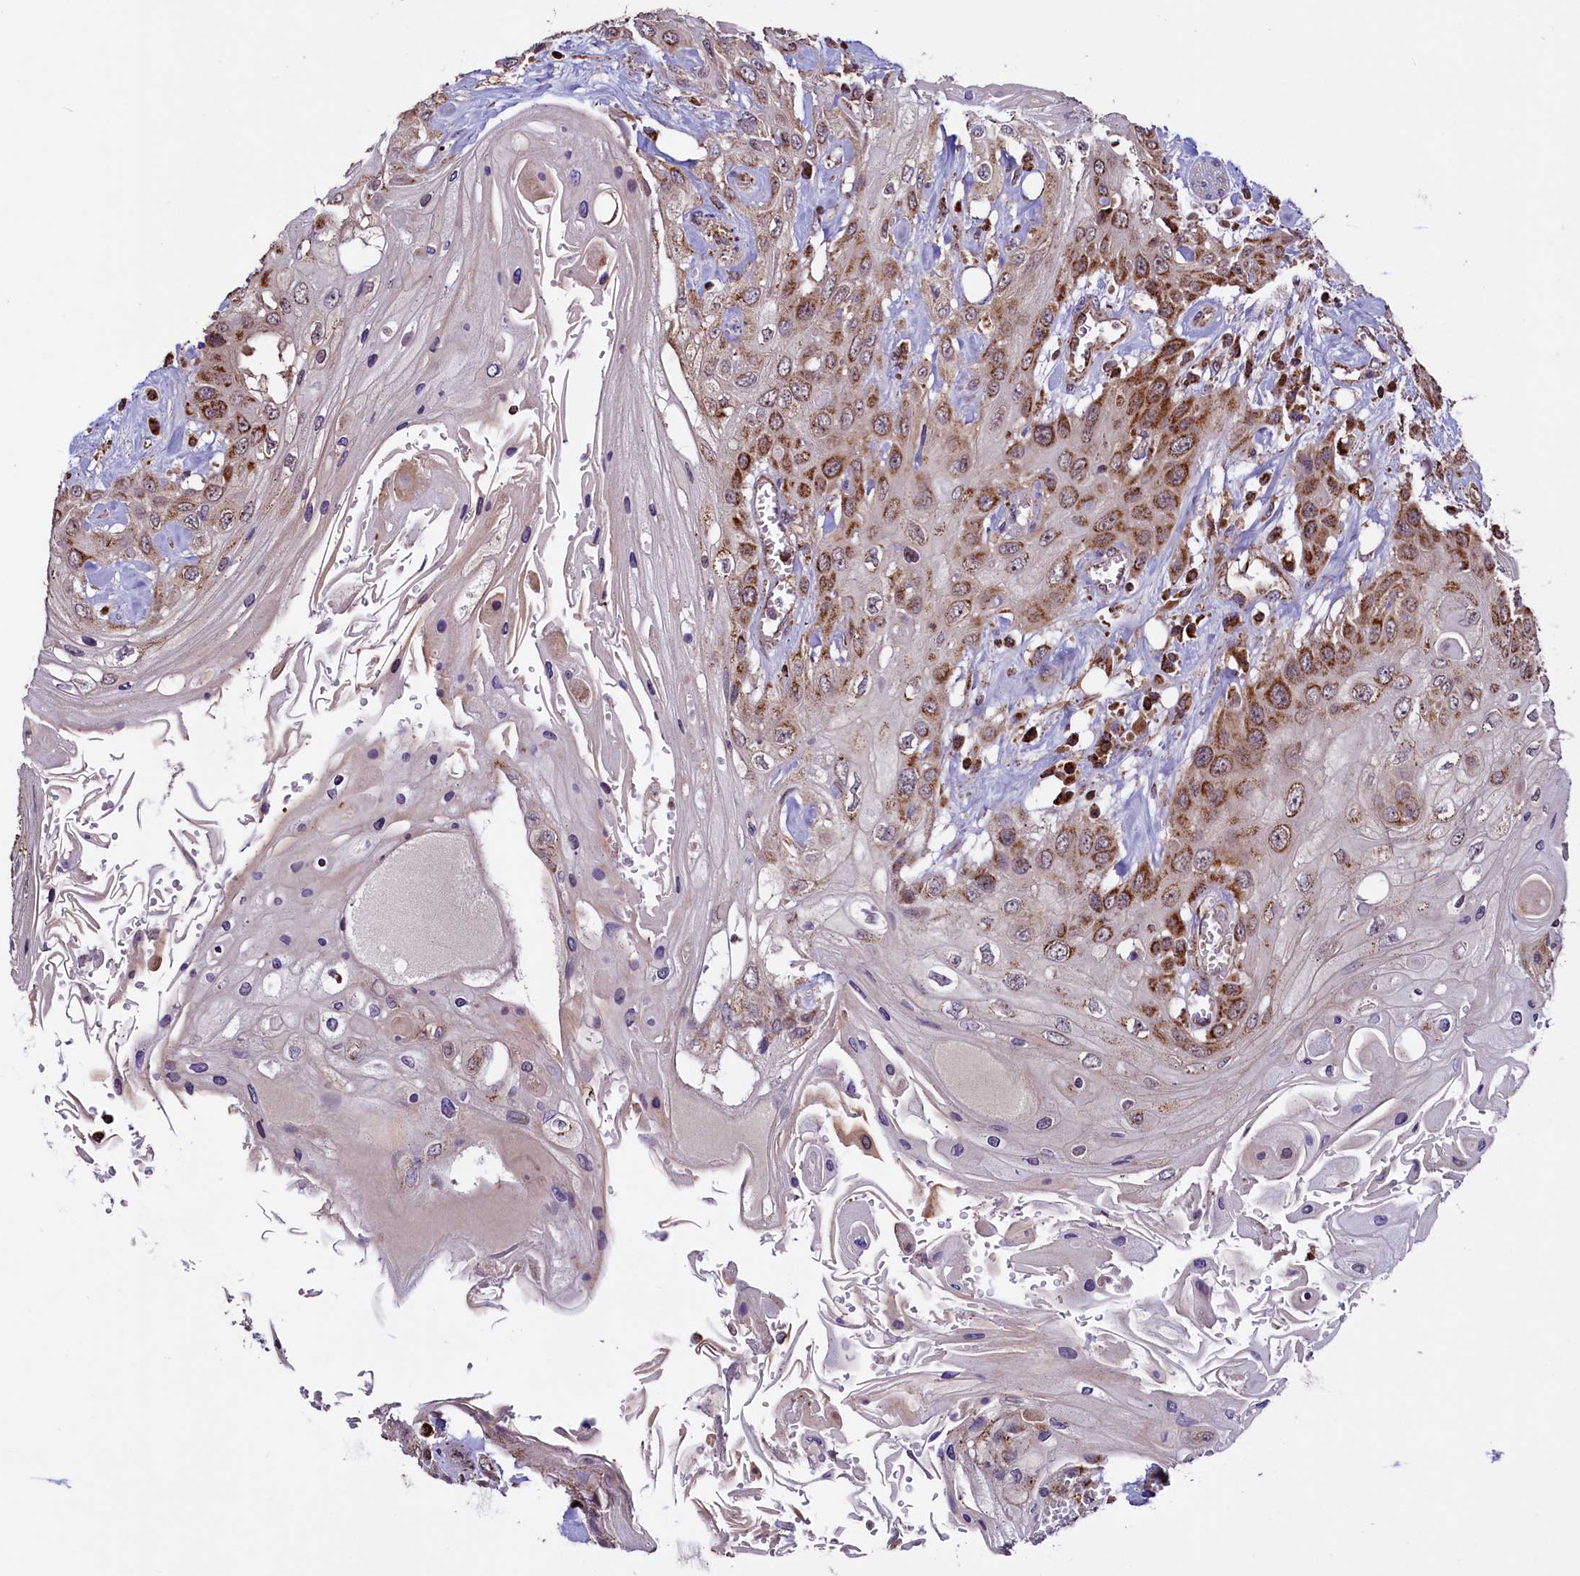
{"staining": {"intensity": "moderate", "quantity": ">75%", "location": "cytoplasmic/membranous"}, "tissue": "head and neck cancer", "cell_type": "Tumor cells", "image_type": "cancer", "snomed": [{"axis": "morphology", "description": "Squamous cell carcinoma, NOS"}, {"axis": "topography", "description": "Head-Neck"}], "caption": "IHC photomicrograph of human squamous cell carcinoma (head and neck) stained for a protein (brown), which exhibits medium levels of moderate cytoplasmic/membranous staining in about >75% of tumor cells.", "gene": "STARD5", "patient": {"sex": "female", "age": 43}}